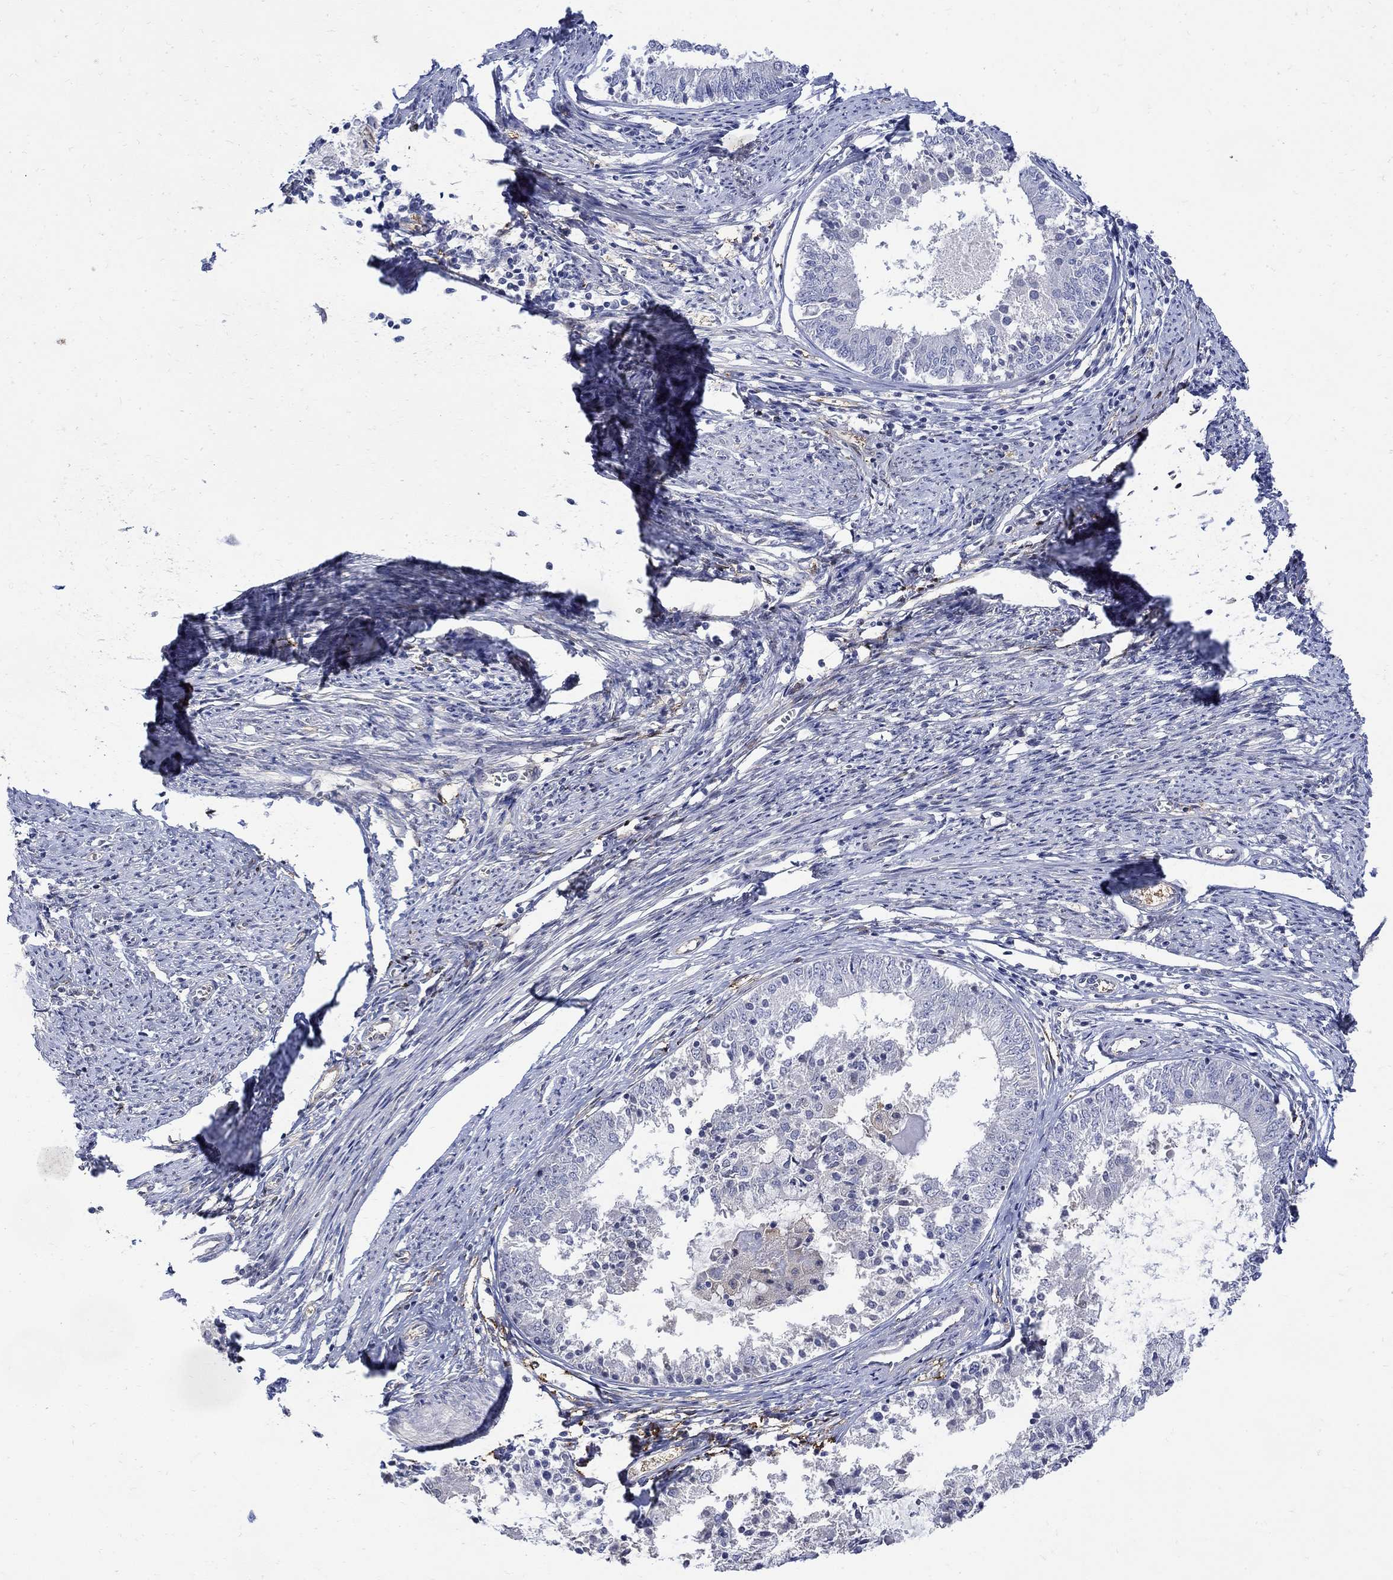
{"staining": {"intensity": "negative", "quantity": "none", "location": "none"}, "tissue": "endometrial cancer", "cell_type": "Tumor cells", "image_type": "cancer", "snomed": [{"axis": "morphology", "description": "Adenocarcinoma, NOS"}, {"axis": "topography", "description": "Endometrium"}], "caption": "Endometrial cancer stained for a protein using immunohistochemistry (IHC) reveals no positivity tumor cells.", "gene": "TGM2", "patient": {"sex": "female", "age": 57}}